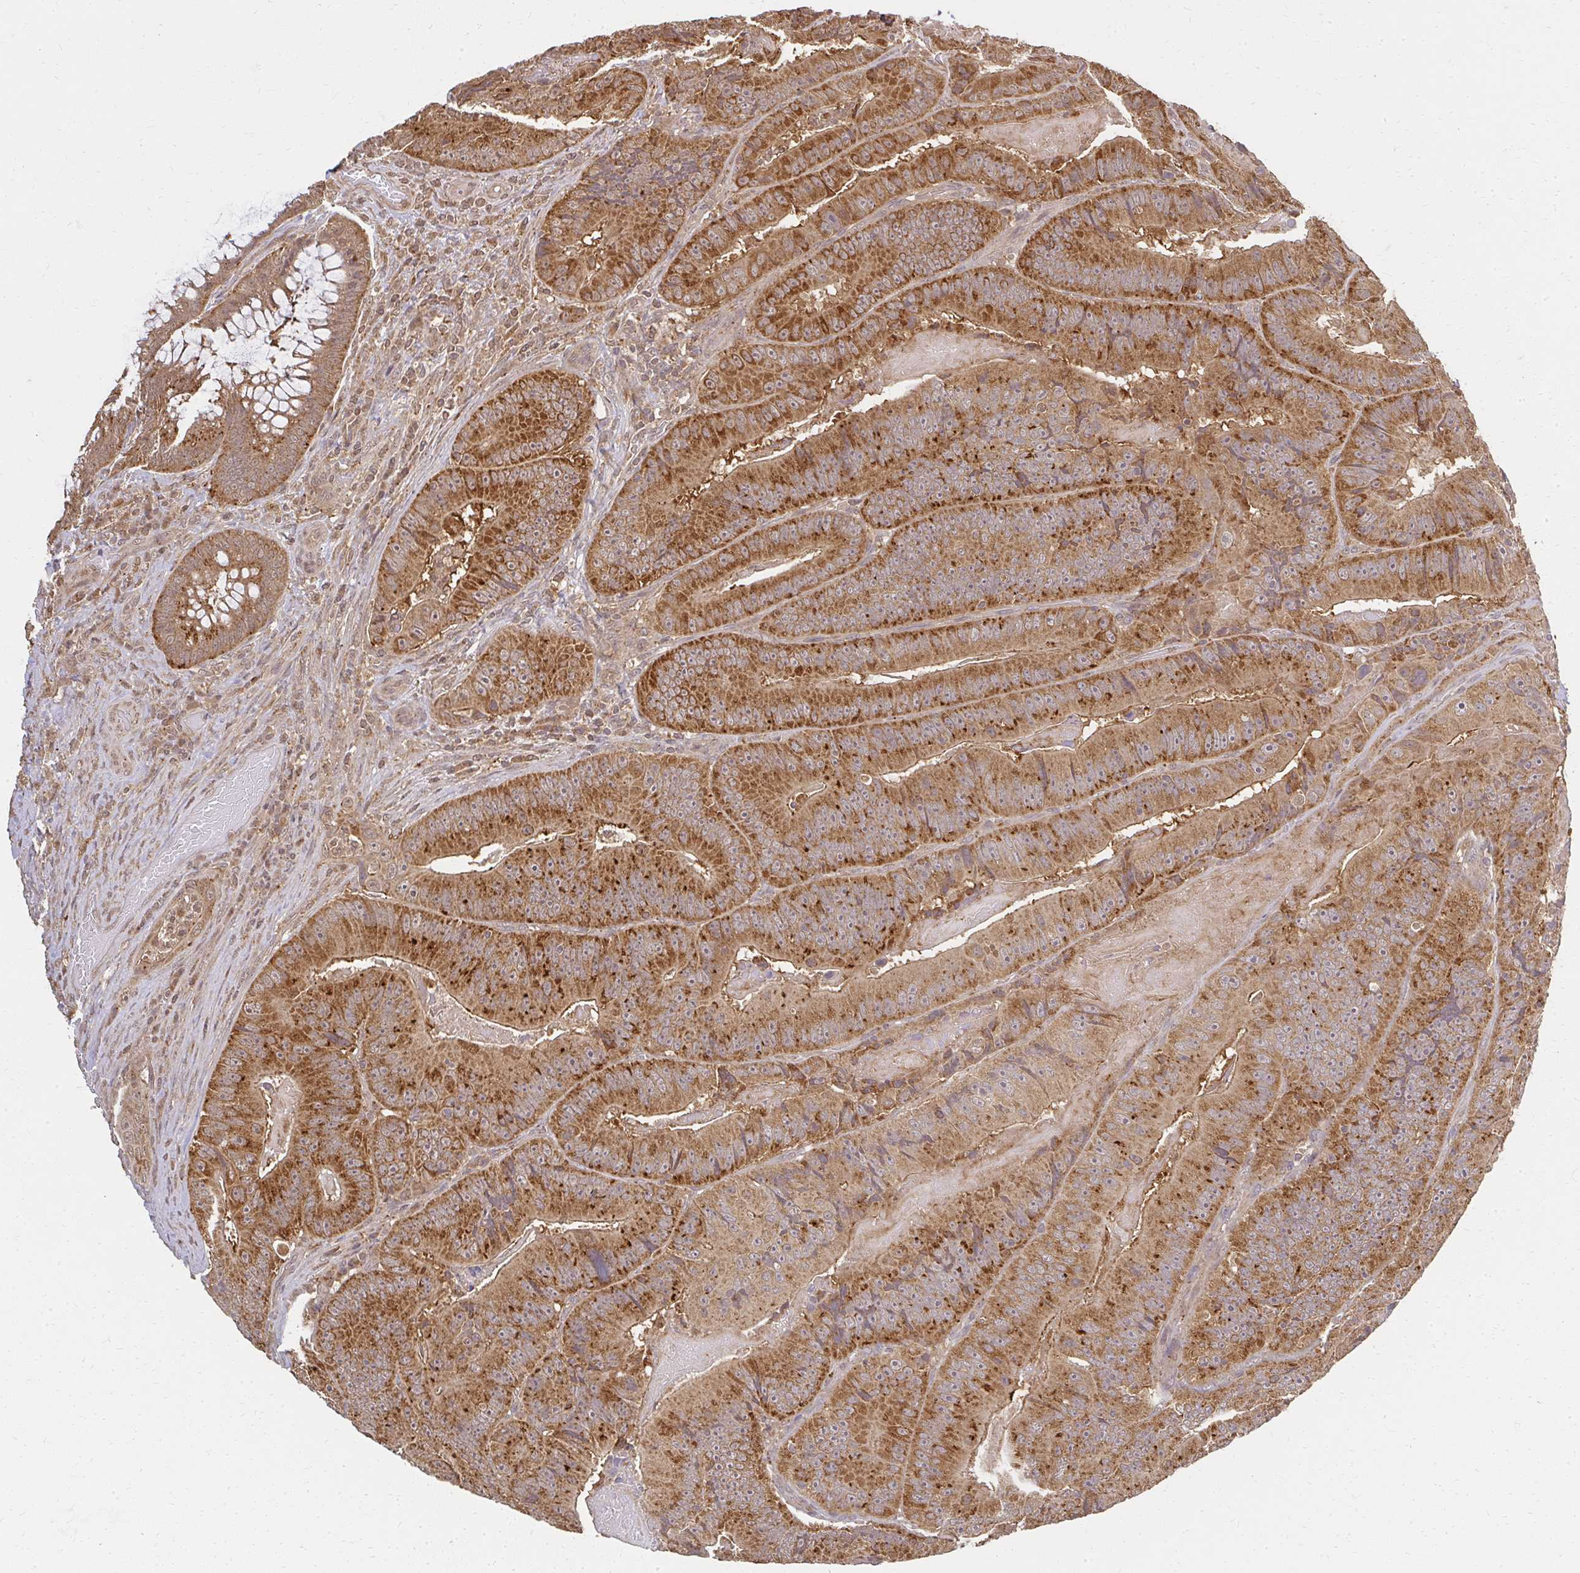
{"staining": {"intensity": "strong", "quantity": ">75%", "location": "cytoplasmic/membranous"}, "tissue": "colorectal cancer", "cell_type": "Tumor cells", "image_type": "cancer", "snomed": [{"axis": "morphology", "description": "Adenocarcinoma, NOS"}, {"axis": "topography", "description": "Colon"}], "caption": "High-magnification brightfield microscopy of colorectal cancer stained with DAB (brown) and counterstained with hematoxylin (blue). tumor cells exhibit strong cytoplasmic/membranous positivity is present in about>75% of cells.", "gene": "LARS2", "patient": {"sex": "female", "age": 86}}